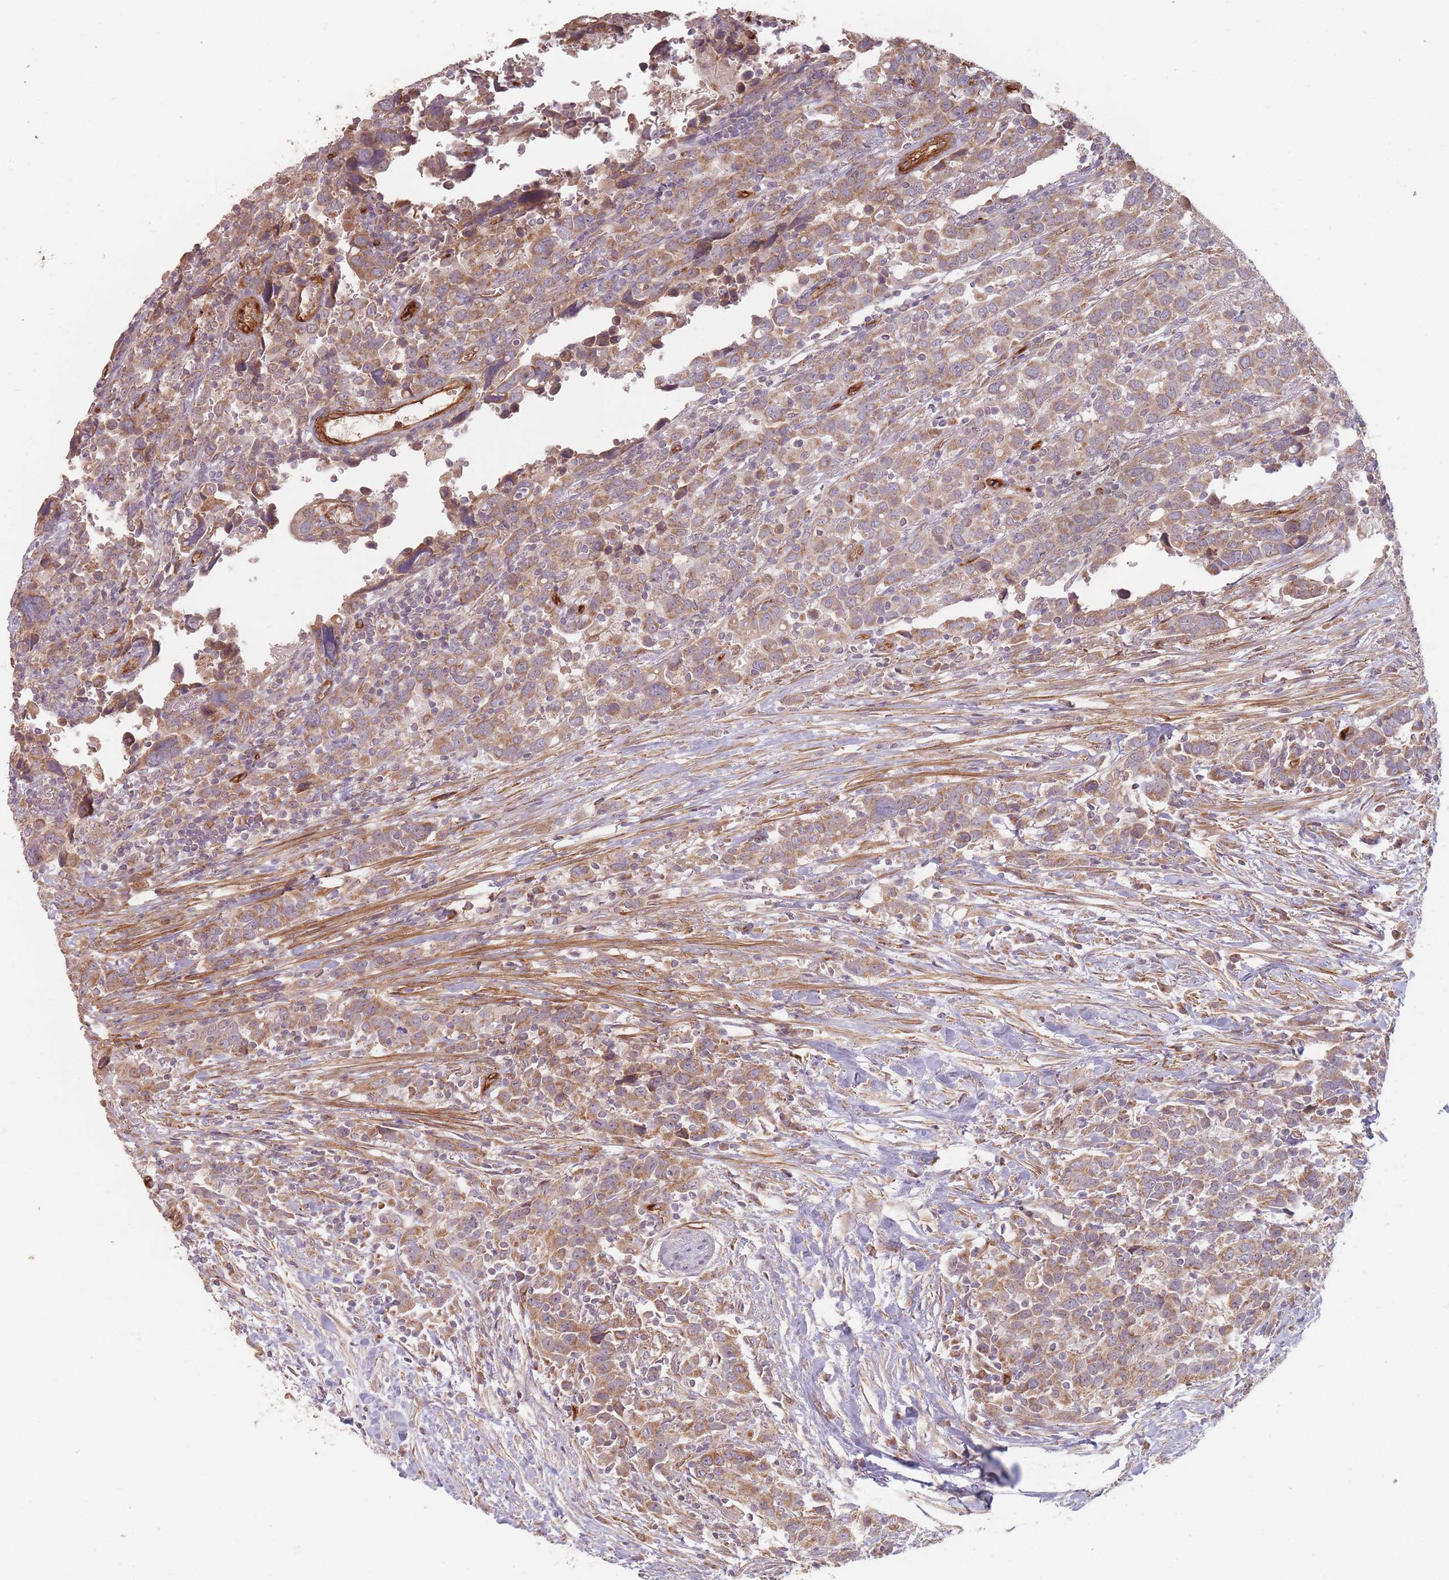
{"staining": {"intensity": "moderate", "quantity": ">75%", "location": "cytoplasmic/membranous"}, "tissue": "urothelial cancer", "cell_type": "Tumor cells", "image_type": "cancer", "snomed": [{"axis": "morphology", "description": "Urothelial carcinoma, High grade"}, {"axis": "topography", "description": "Urinary bladder"}], "caption": "Human high-grade urothelial carcinoma stained with a brown dye displays moderate cytoplasmic/membranous positive staining in about >75% of tumor cells.", "gene": "MRPS6", "patient": {"sex": "male", "age": 61}}